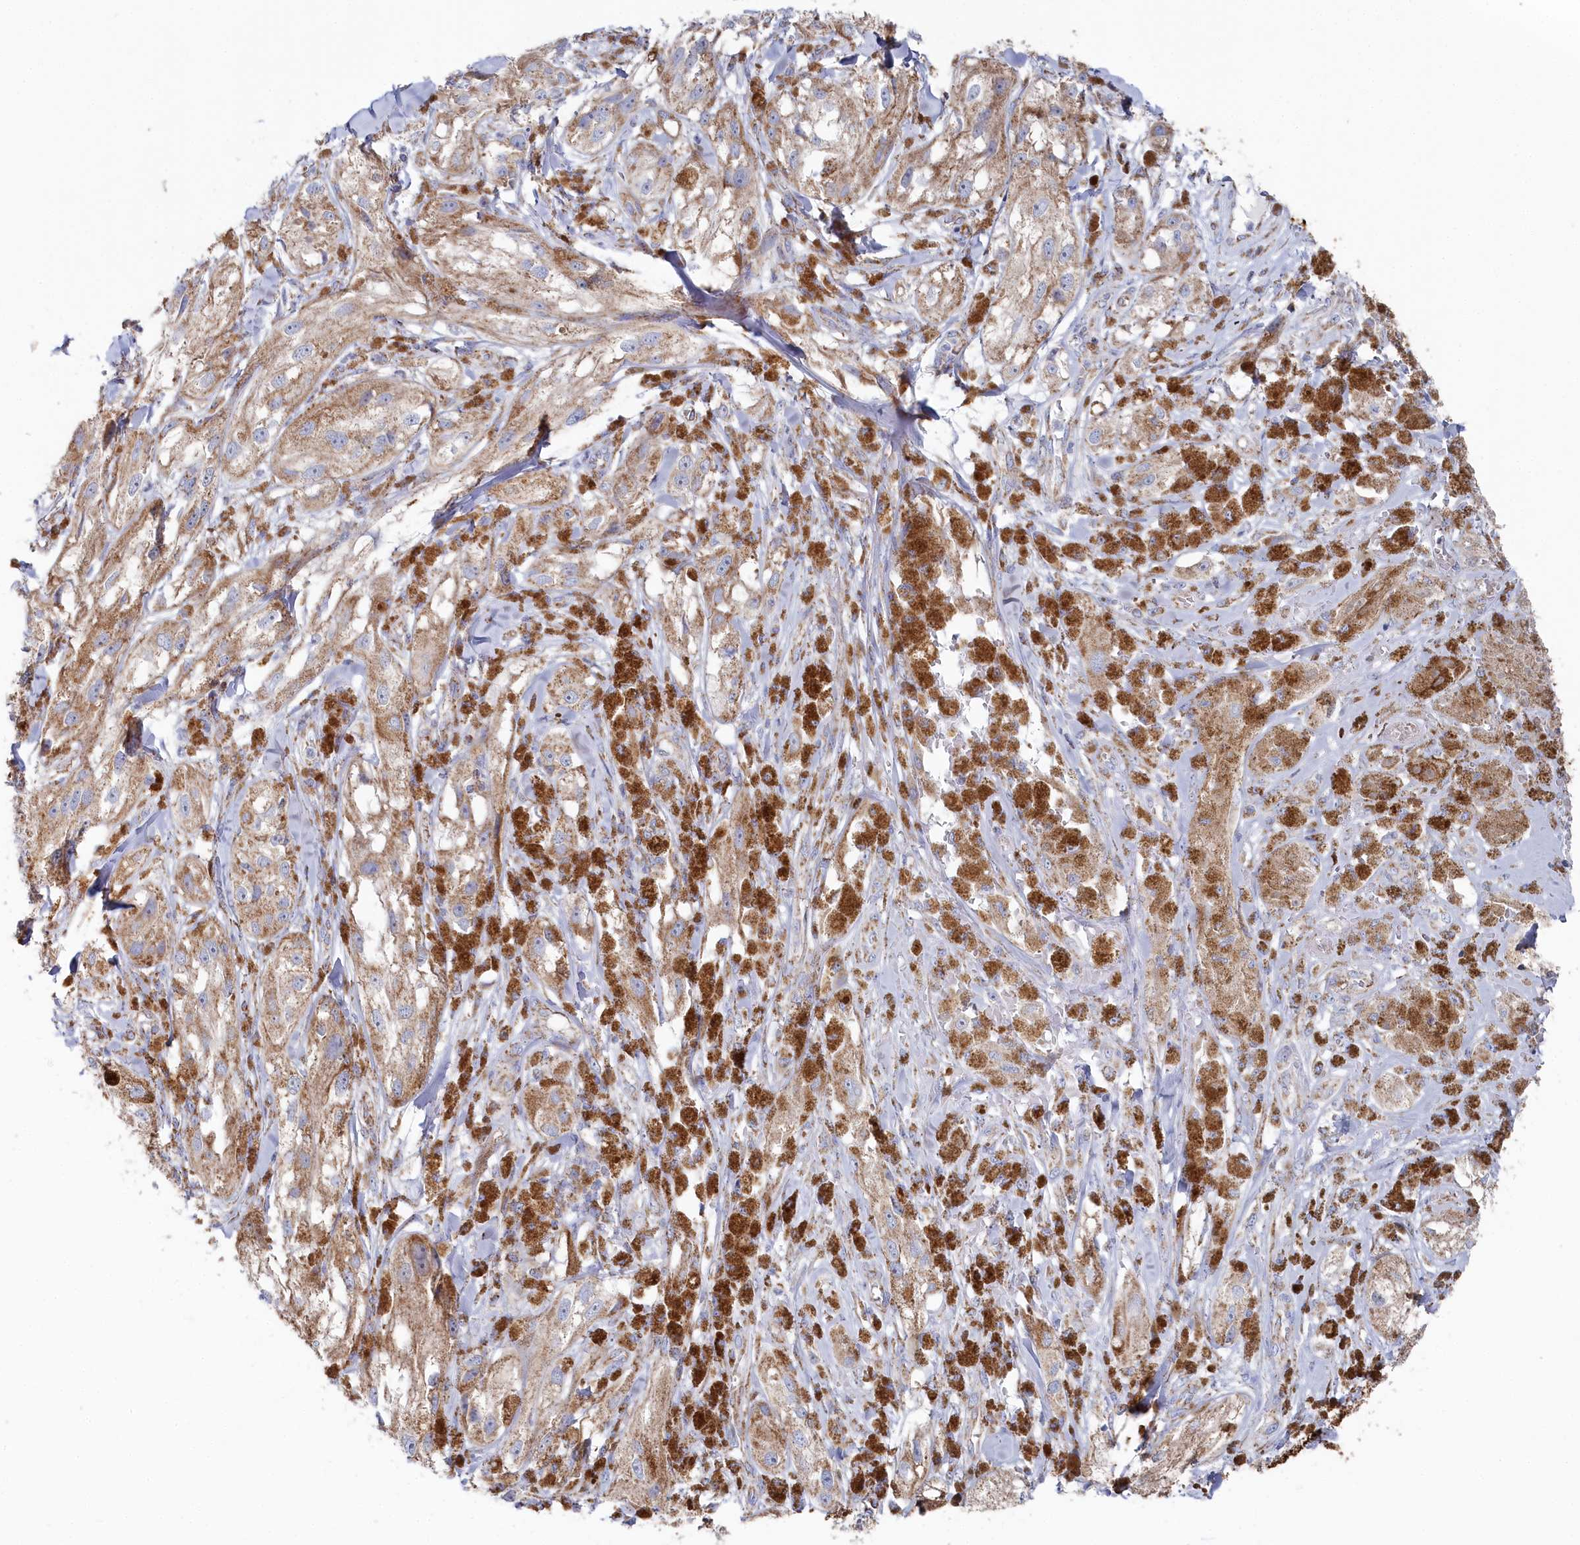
{"staining": {"intensity": "moderate", "quantity": ">75%", "location": "cytoplasmic/membranous"}, "tissue": "melanoma", "cell_type": "Tumor cells", "image_type": "cancer", "snomed": [{"axis": "morphology", "description": "Malignant melanoma, NOS"}, {"axis": "topography", "description": "Skin"}], "caption": "IHC micrograph of human malignant melanoma stained for a protein (brown), which exhibits medium levels of moderate cytoplasmic/membranous expression in approximately >75% of tumor cells.", "gene": "GLS2", "patient": {"sex": "male", "age": 88}}